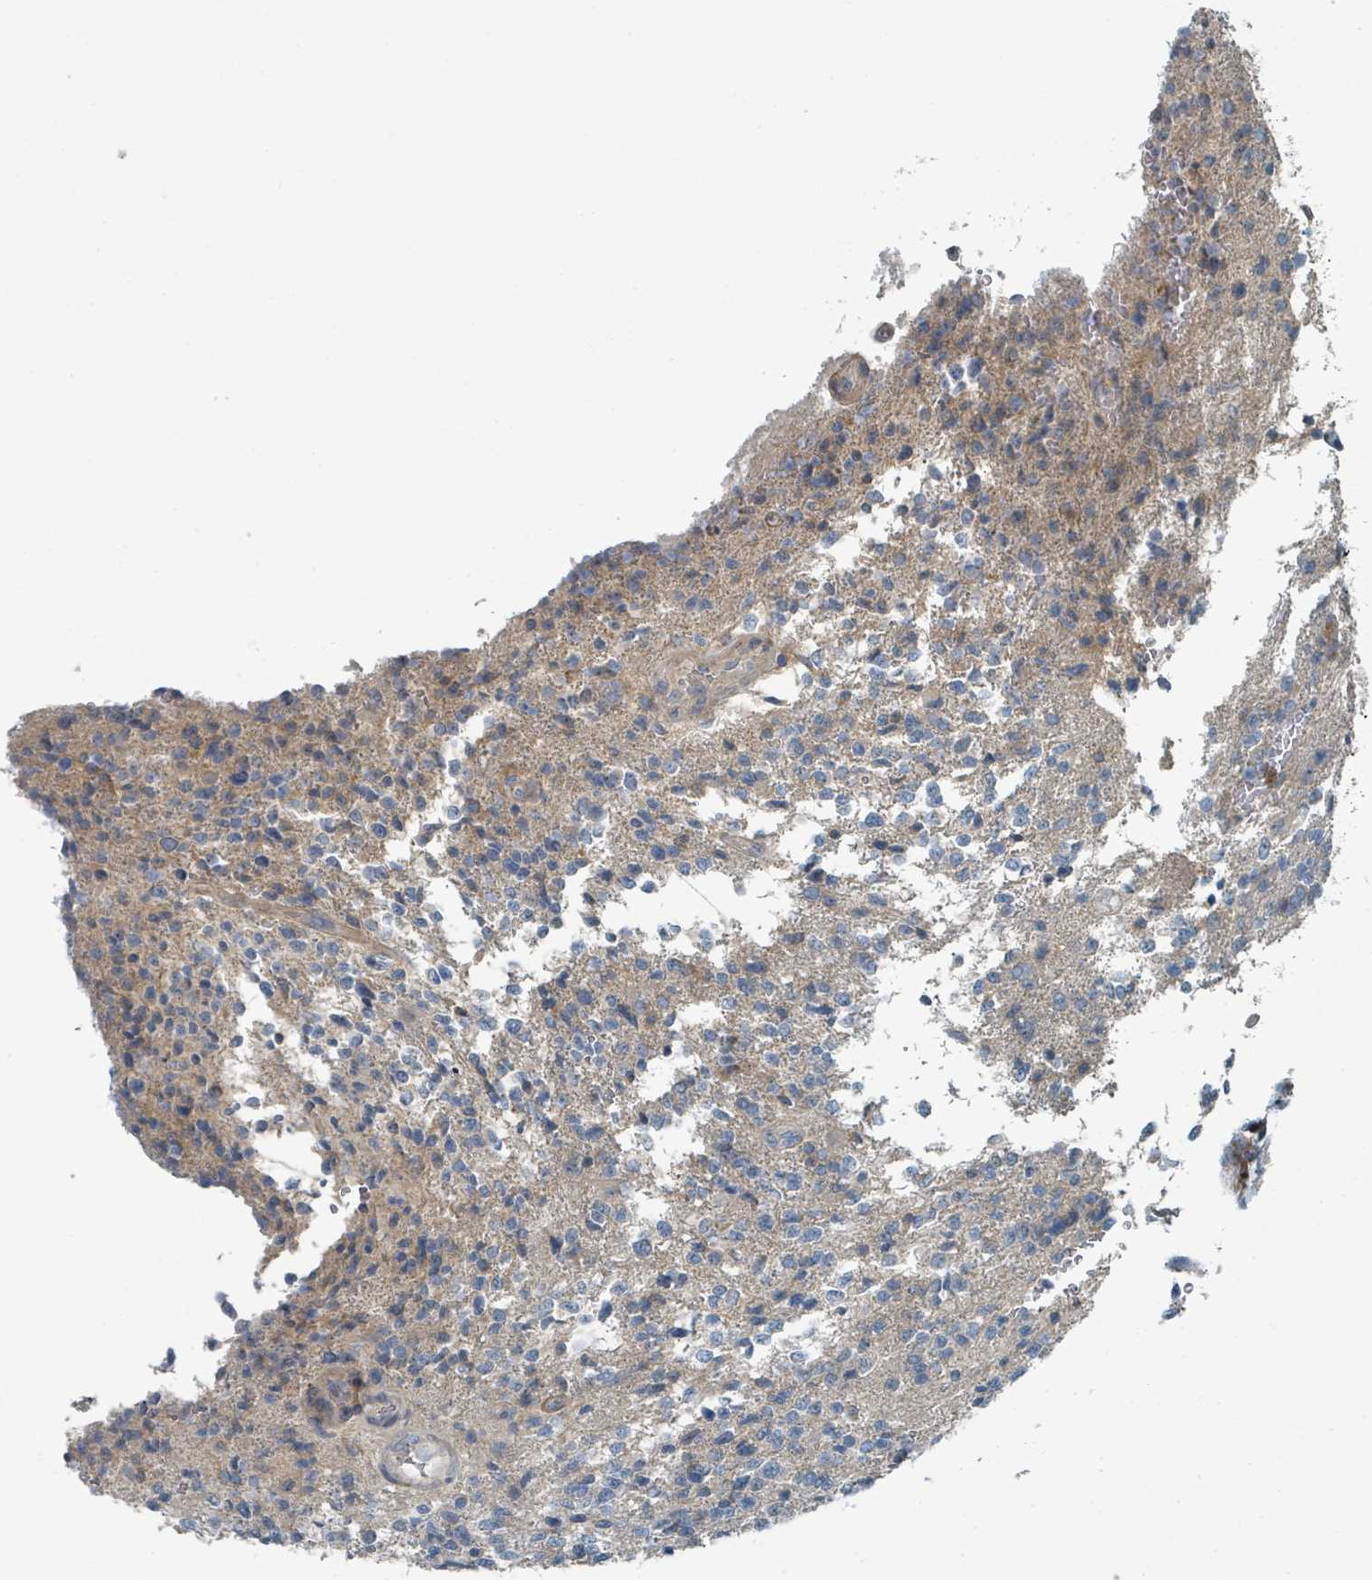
{"staining": {"intensity": "negative", "quantity": "none", "location": "none"}, "tissue": "glioma", "cell_type": "Tumor cells", "image_type": "cancer", "snomed": [{"axis": "morphology", "description": "Glioma, malignant, High grade"}, {"axis": "topography", "description": "Brain"}], "caption": "Glioma was stained to show a protein in brown. There is no significant expression in tumor cells.", "gene": "SLC44A5", "patient": {"sex": "male", "age": 56}}